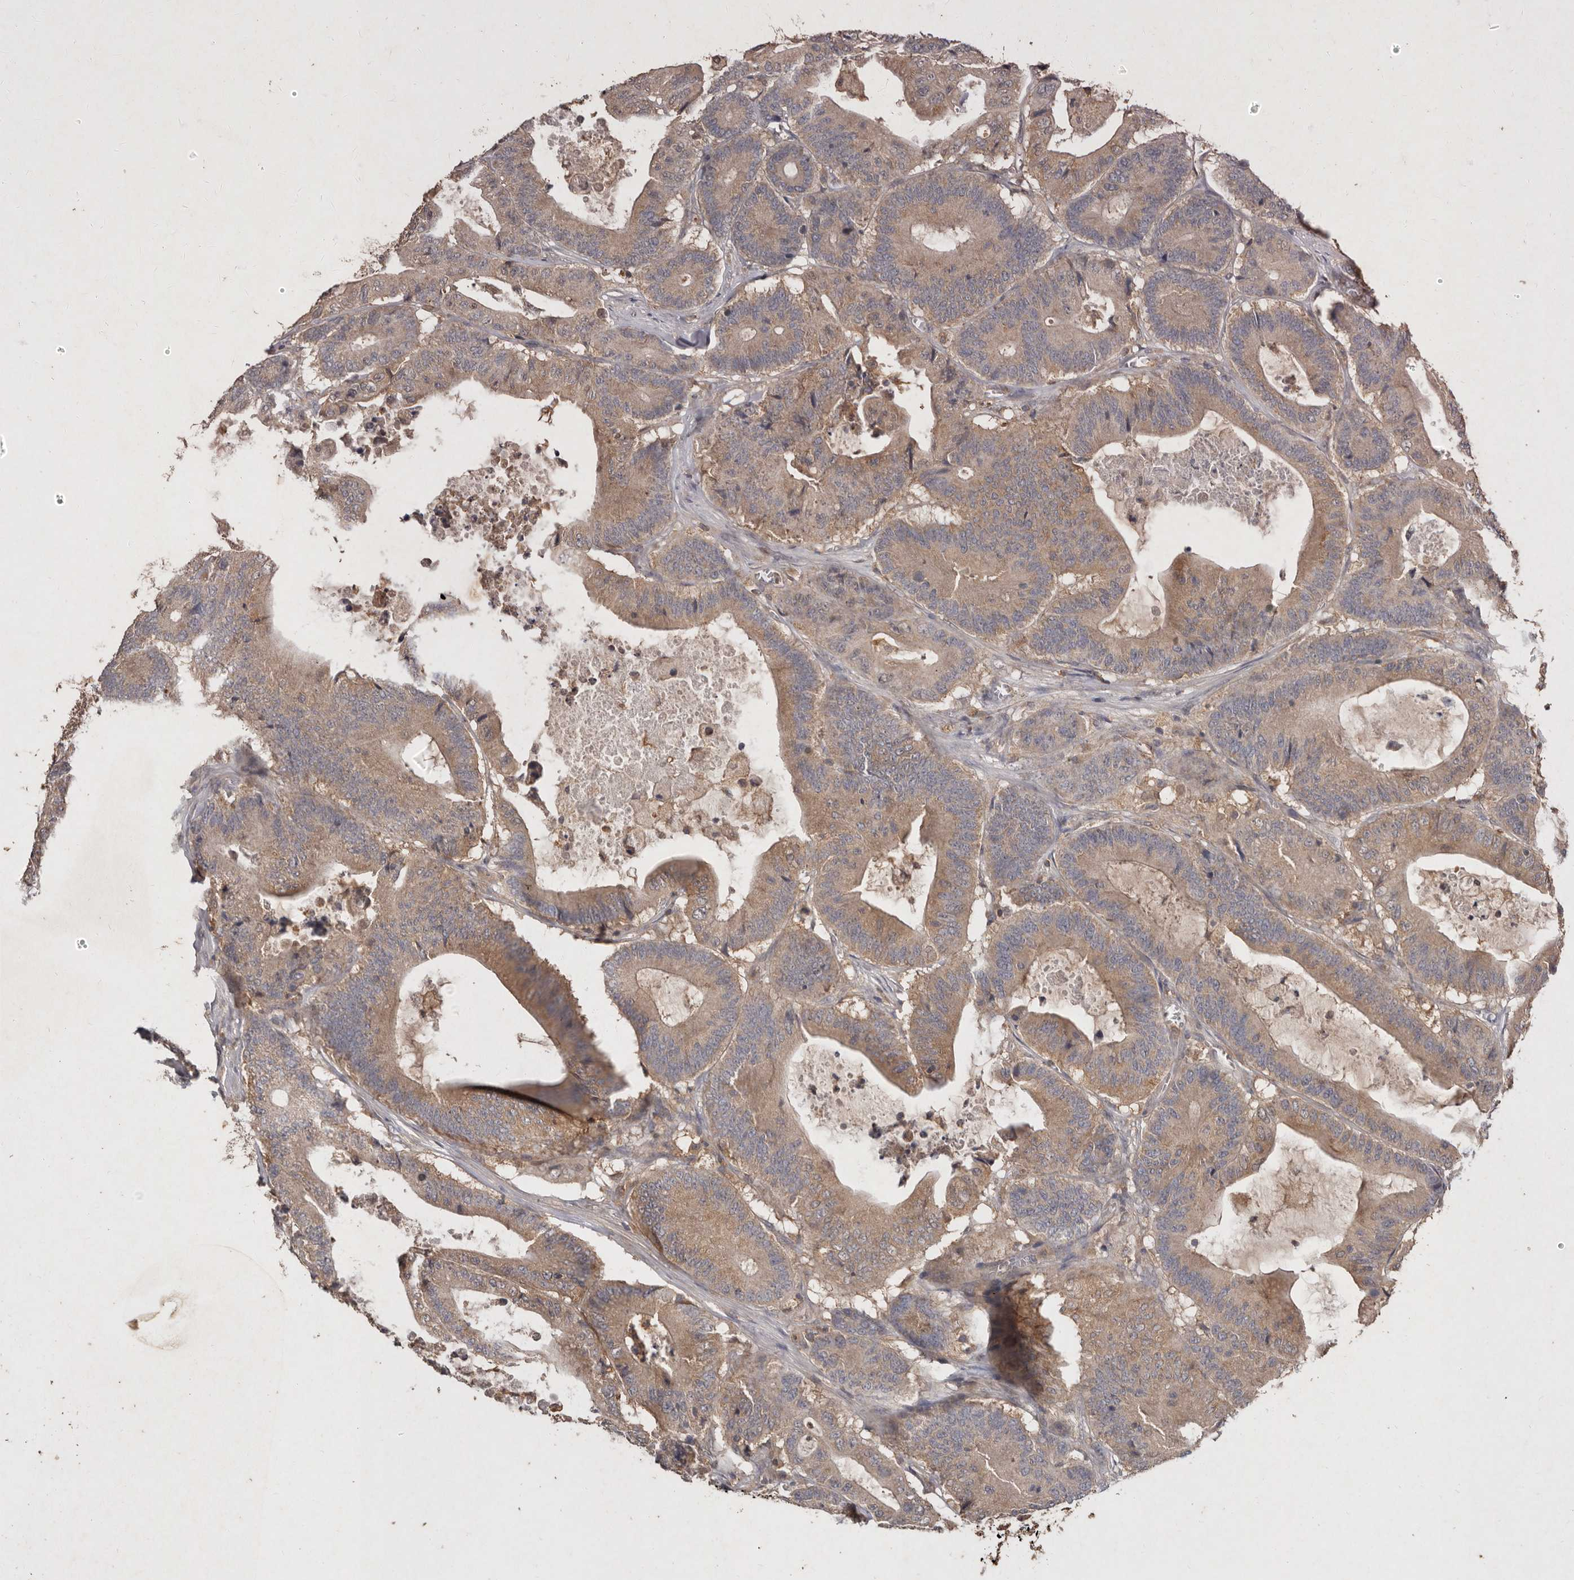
{"staining": {"intensity": "moderate", "quantity": ">75%", "location": "cytoplasmic/membranous"}, "tissue": "colorectal cancer", "cell_type": "Tumor cells", "image_type": "cancer", "snomed": [{"axis": "morphology", "description": "Adenocarcinoma, NOS"}, {"axis": "topography", "description": "Colon"}], "caption": "Protein staining shows moderate cytoplasmic/membranous staining in approximately >75% of tumor cells in colorectal adenocarcinoma.", "gene": "EDEM1", "patient": {"sex": "female", "age": 84}}